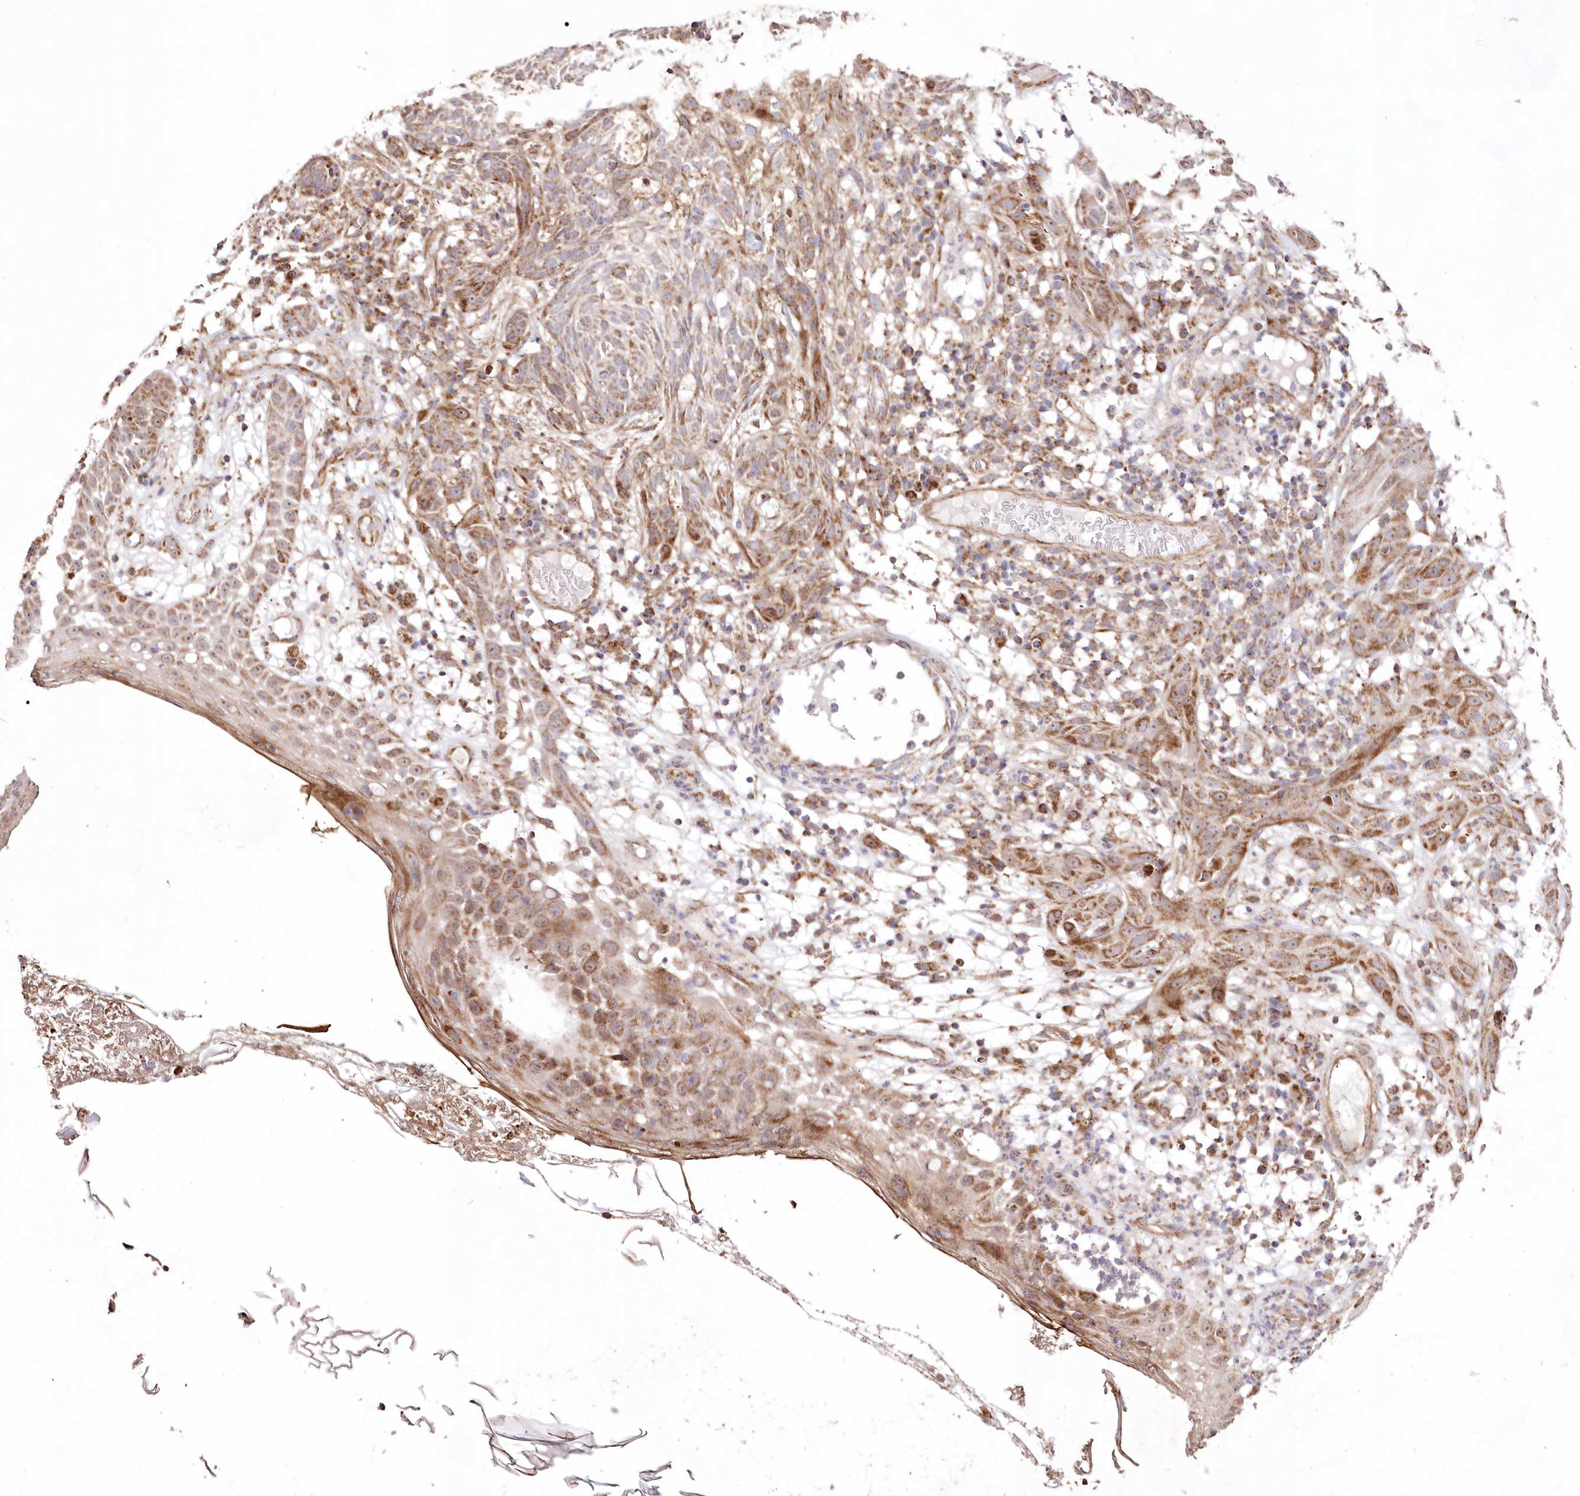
{"staining": {"intensity": "moderate", "quantity": ">75%", "location": "cytoplasmic/membranous"}, "tissue": "skin cancer", "cell_type": "Tumor cells", "image_type": "cancer", "snomed": [{"axis": "morphology", "description": "Basal cell carcinoma"}, {"axis": "topography", "description": "Skin"}], "caption": "Moderate cytoplasmic/membranous positivity is appreciated in approximately >75% of tumor cells in skin cancer.", "gene": "HADHB", "patient": {"sex": "male", "age": 85}}